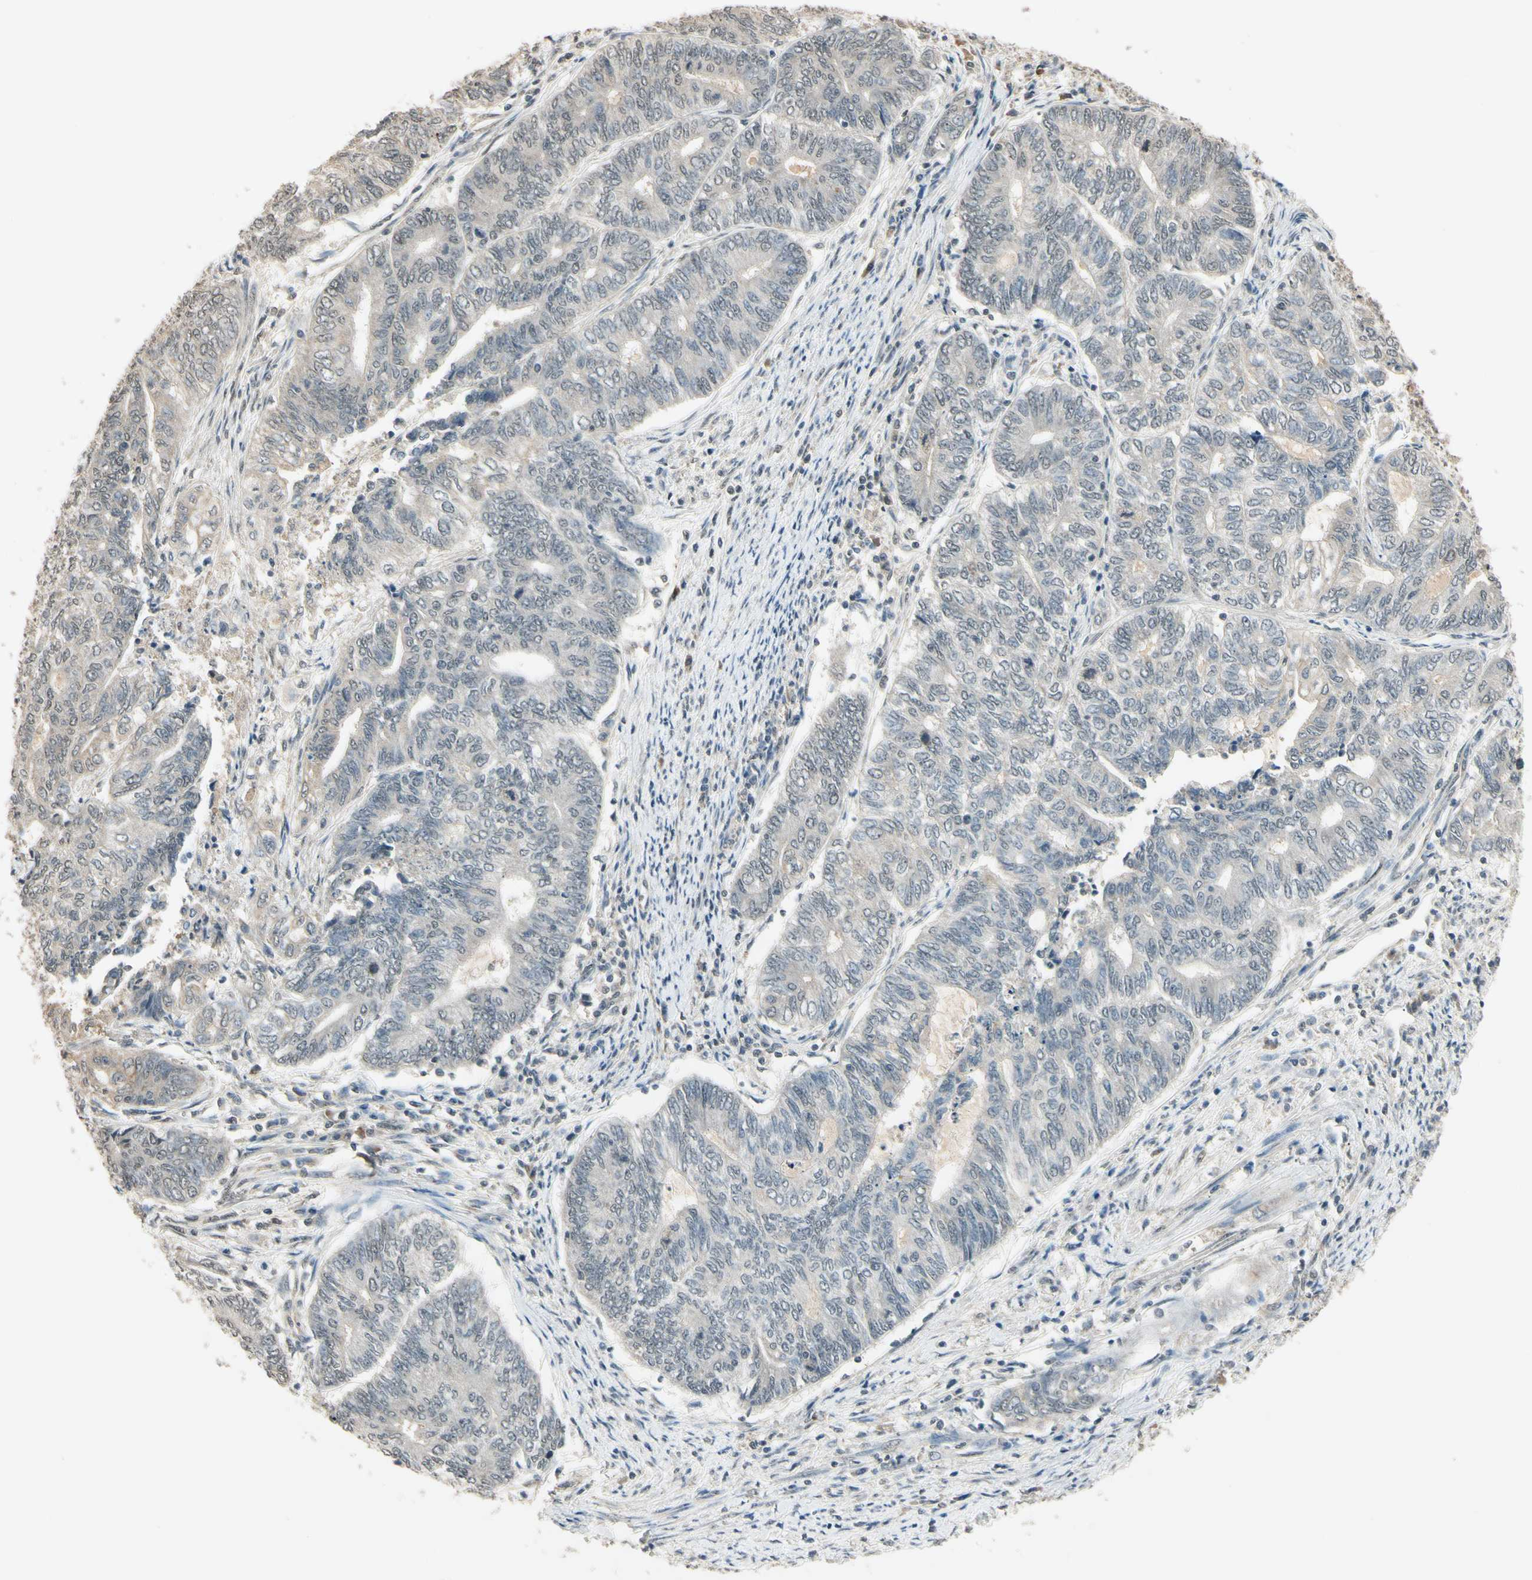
{"staining": {"intensity": "negative", "quantity": "none", "location": "none"}, "tissue": "endometrial cancer", "cell_type": "Tumor cells", "image_type": "cancer", "snomed": [{"axis": "morphology", "description": "Adenocarcinoma, NOS"}, {"axis": "topography", "description": "Uterus"}, {"axis": "topography", "description": "Endometrium"}], "caption": "Immunohistochemistry histopathology image of adenocarcinoma (endometrial) stained for a protein (brown), which displays no positivity in tumor cells.", "gene": "SGCA", "patient": {"sex": "female", "age": 70}}